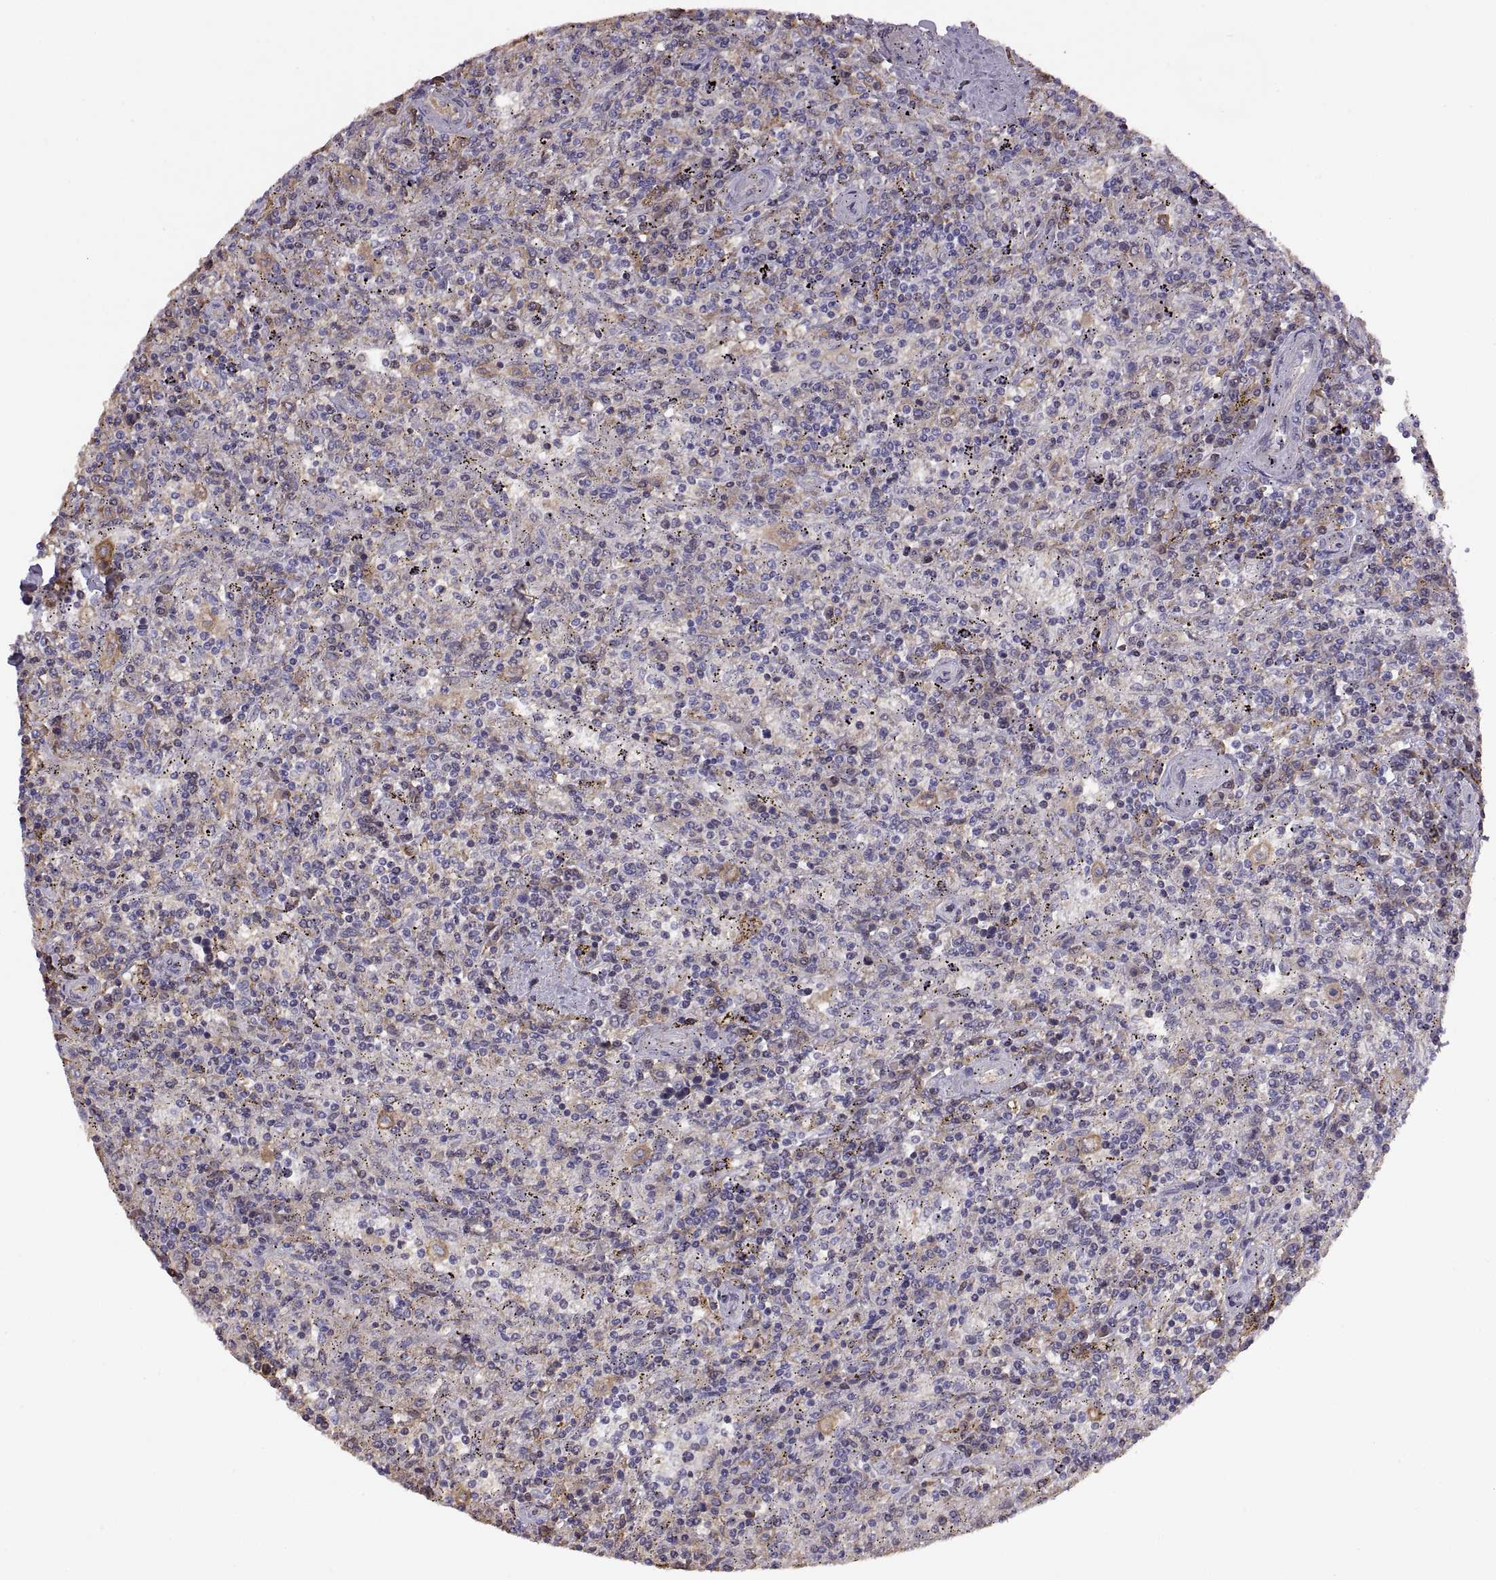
{"staining": {"intensity": "negative", "quantity": "none", "location": "none"}, "tissue": "lymphoma", "cell_type": "Tumor cells", "image_type": "cancer", "snomed": [{"axis": "morphology", "description": "Malignant lymphoma, non-Hodgkin's type, Low grade"}, {"axis": "topography", "description": "Spleen"}], "caption": "Immunohistochemical staining of malignant lymphoma, non-Hodgkin's type (low-grade) reveals no significant positivity in tumor cells.", "gene": "MEIOC", "patient": {"sex": "male", "age": 62}}